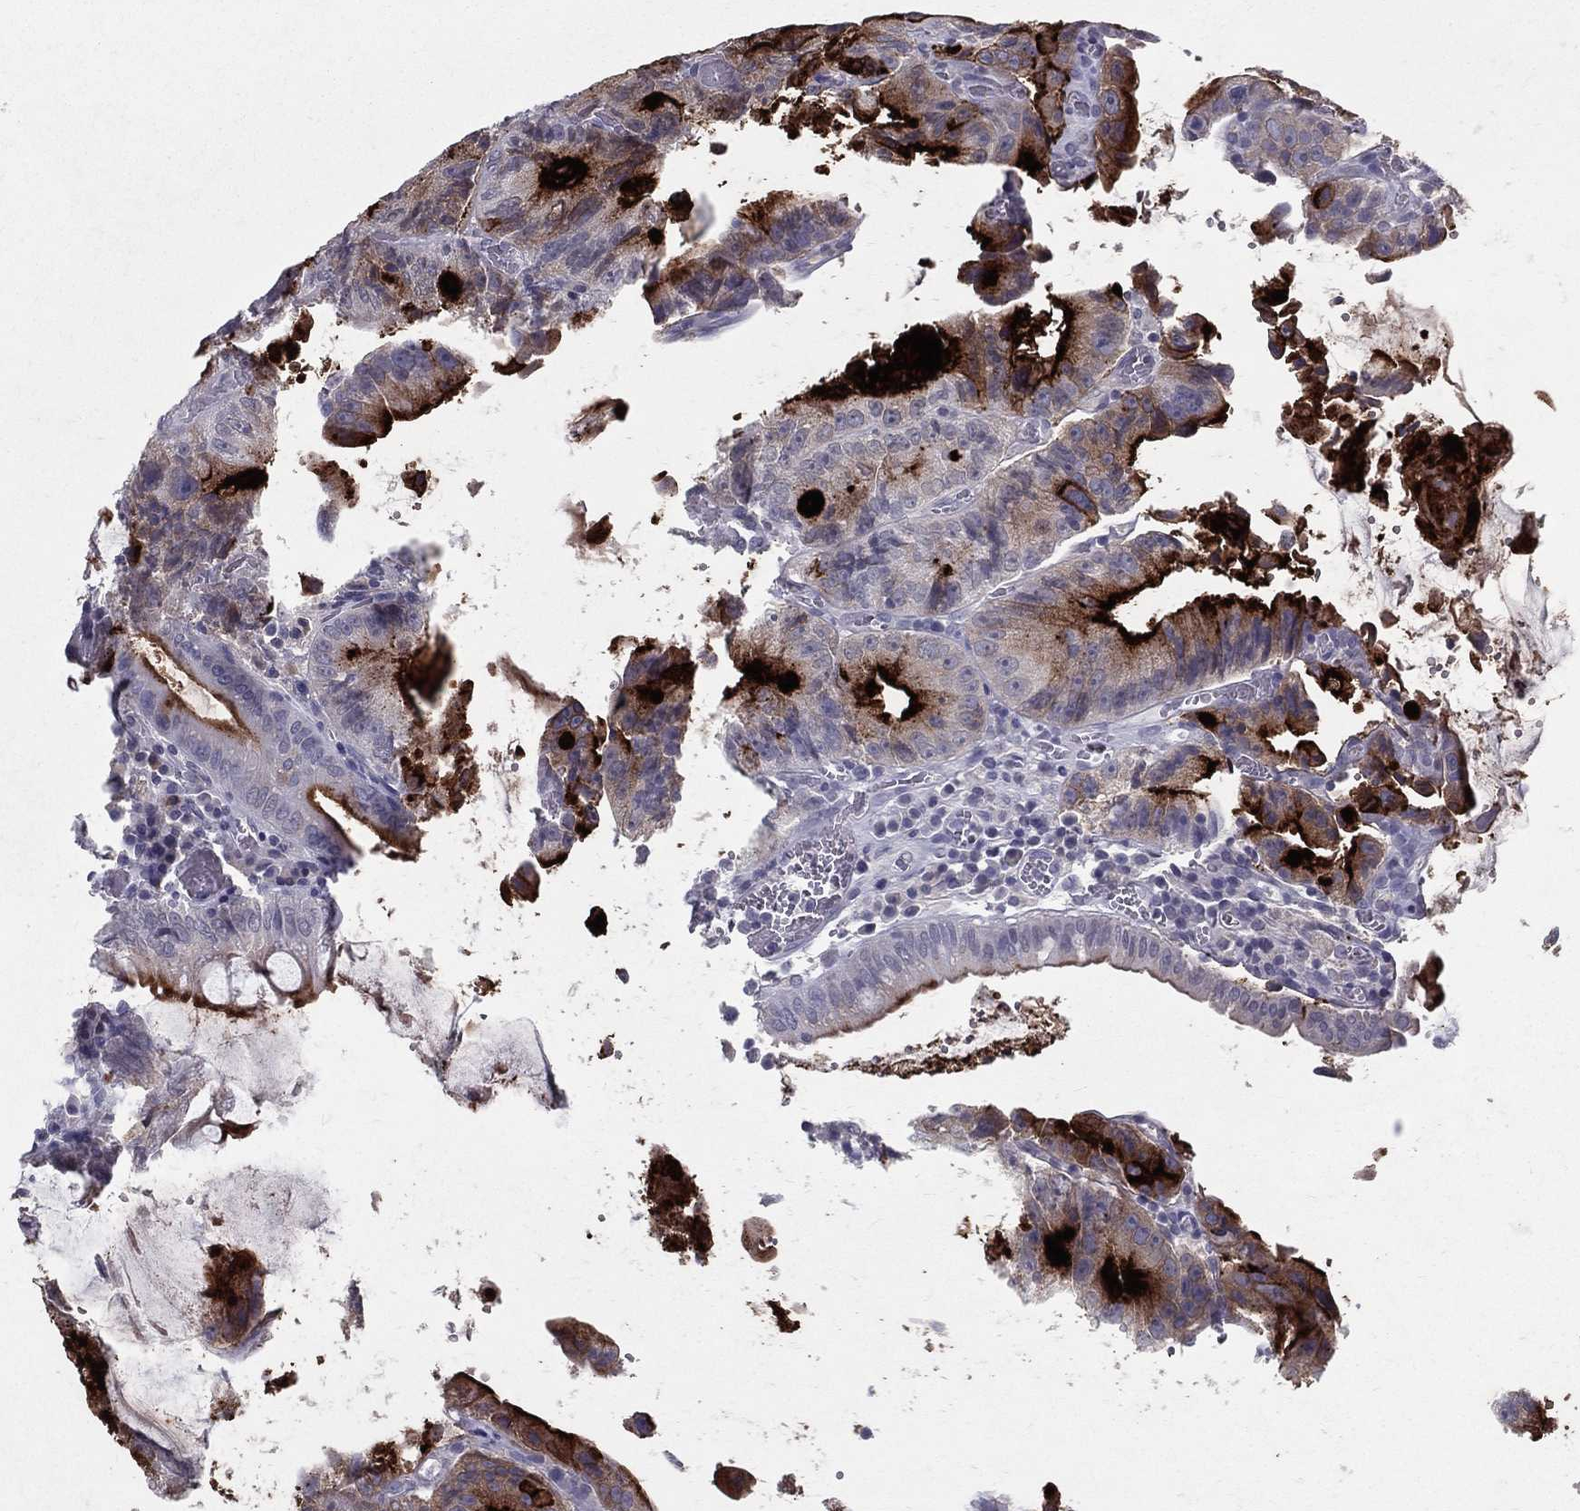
{"staining": {"intensity": "strong", "quantity": "25%-75%", "location": "cytoplasmic/membranous"}, "tissue": "colorectal cancer", "cell_type": "Tumor cells", "image_type": "cancer", "snomed": [{"axis": "morphology", "description": "Adenocarcinoma, NOS"}, {"axis": "topography", "description": "Colon"}], "caption": "Immunohistochemistry histopathology image of human colorectal cancer stained for a protein (brown), which shows high levels of strong cytoplasmic/membranous expression in about 25%-75% of tumor cells.", "gene": "ACE2", "patient": {"sex": "female", "age": 86}}